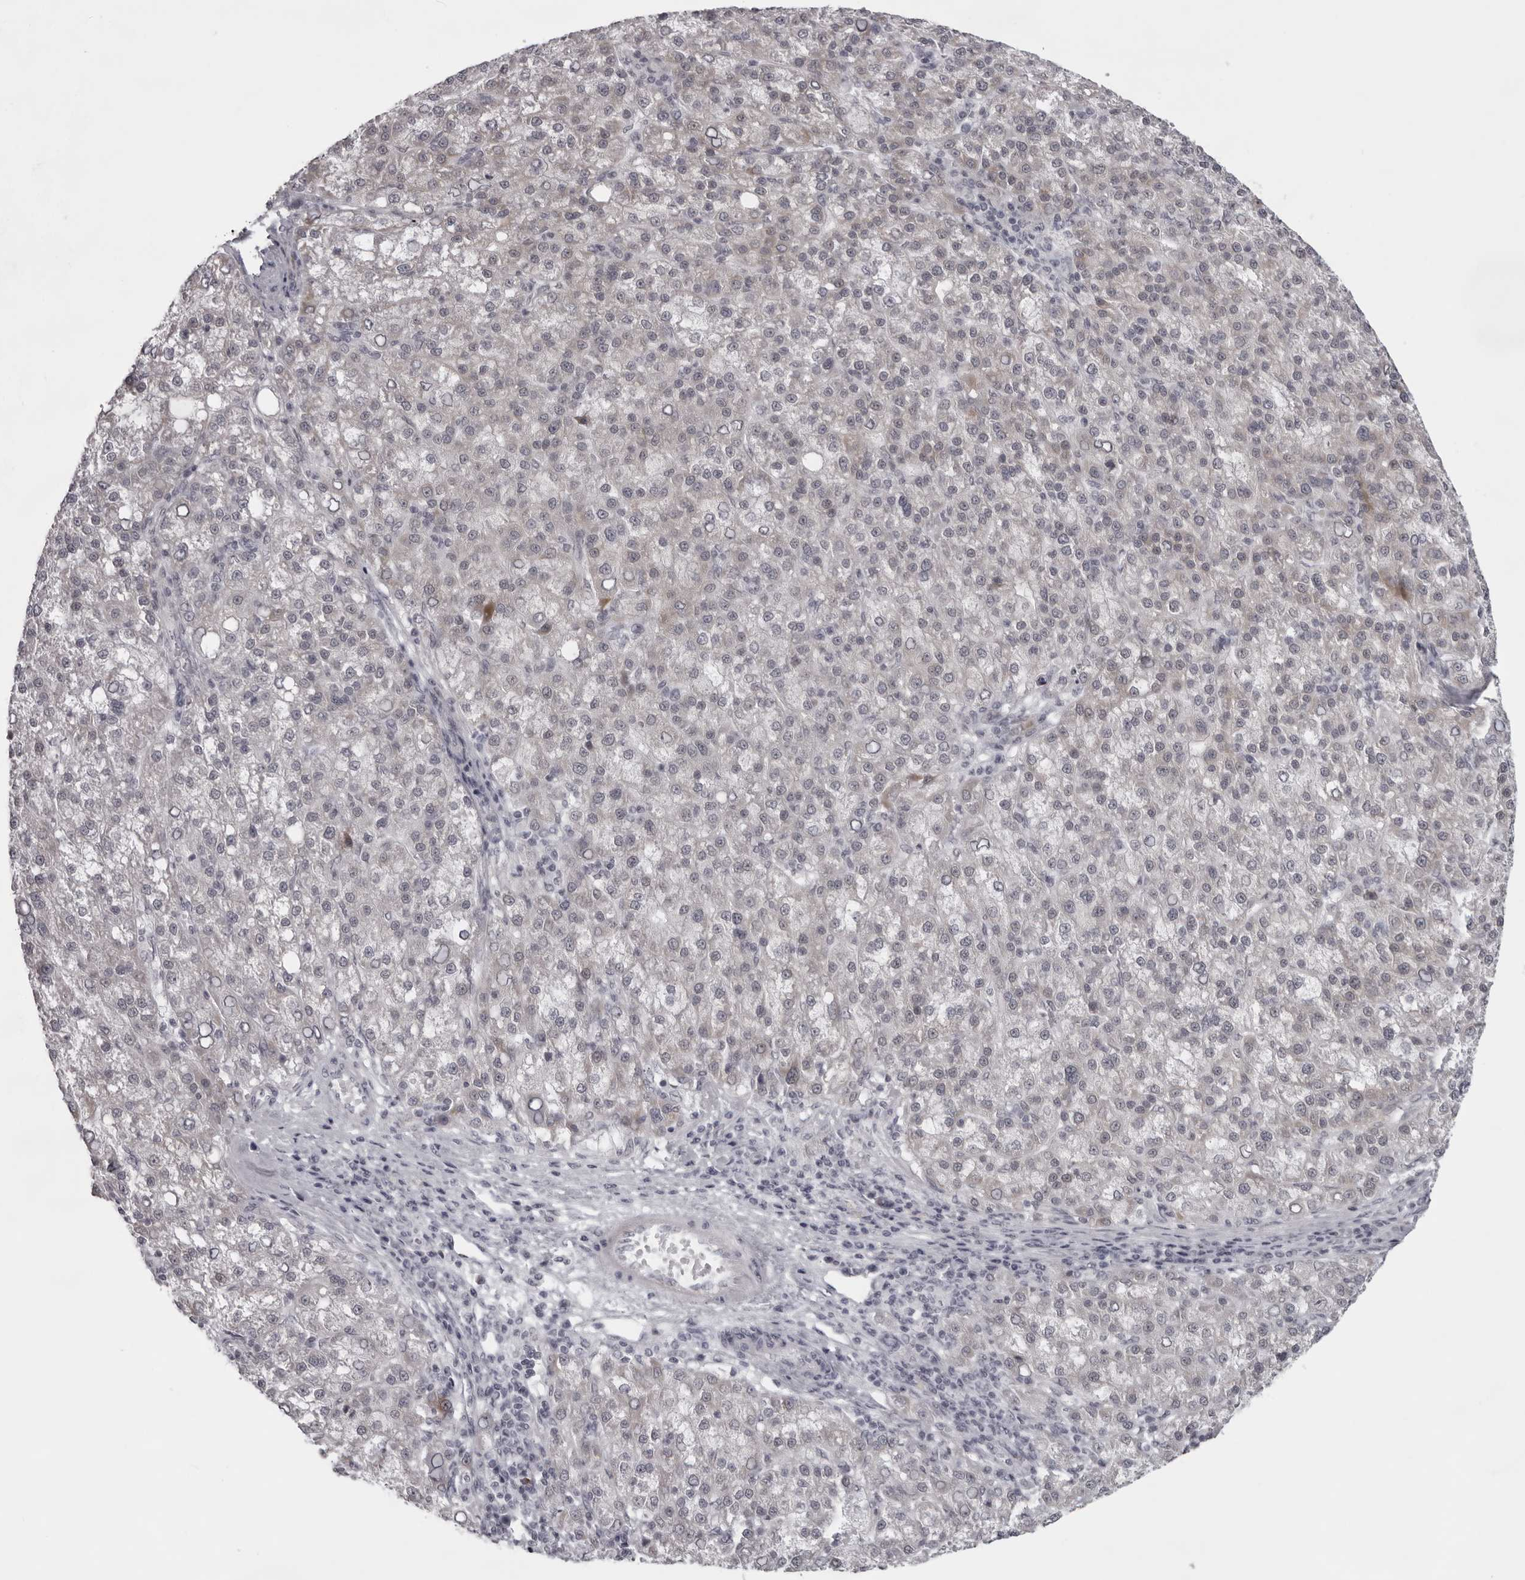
{"staining": {"intensity": "negative", "quantity": "none", "location": "none"}, "tissue": "liver cancer", "cell_type": "Tumor cells", "image_type": "cancer", "snomed": [{"axis": "morphology", "description": "Carcinoma, Hepatocellular, NOS"}, {"axis": "topography", "description": "Liver"}], "caption": "Liver cancer was stained to show a protein in brown. There is no significant positivity in tumor cells.", "gene": "NUDT18", "patient": {"sex": "female", "age": 58}}